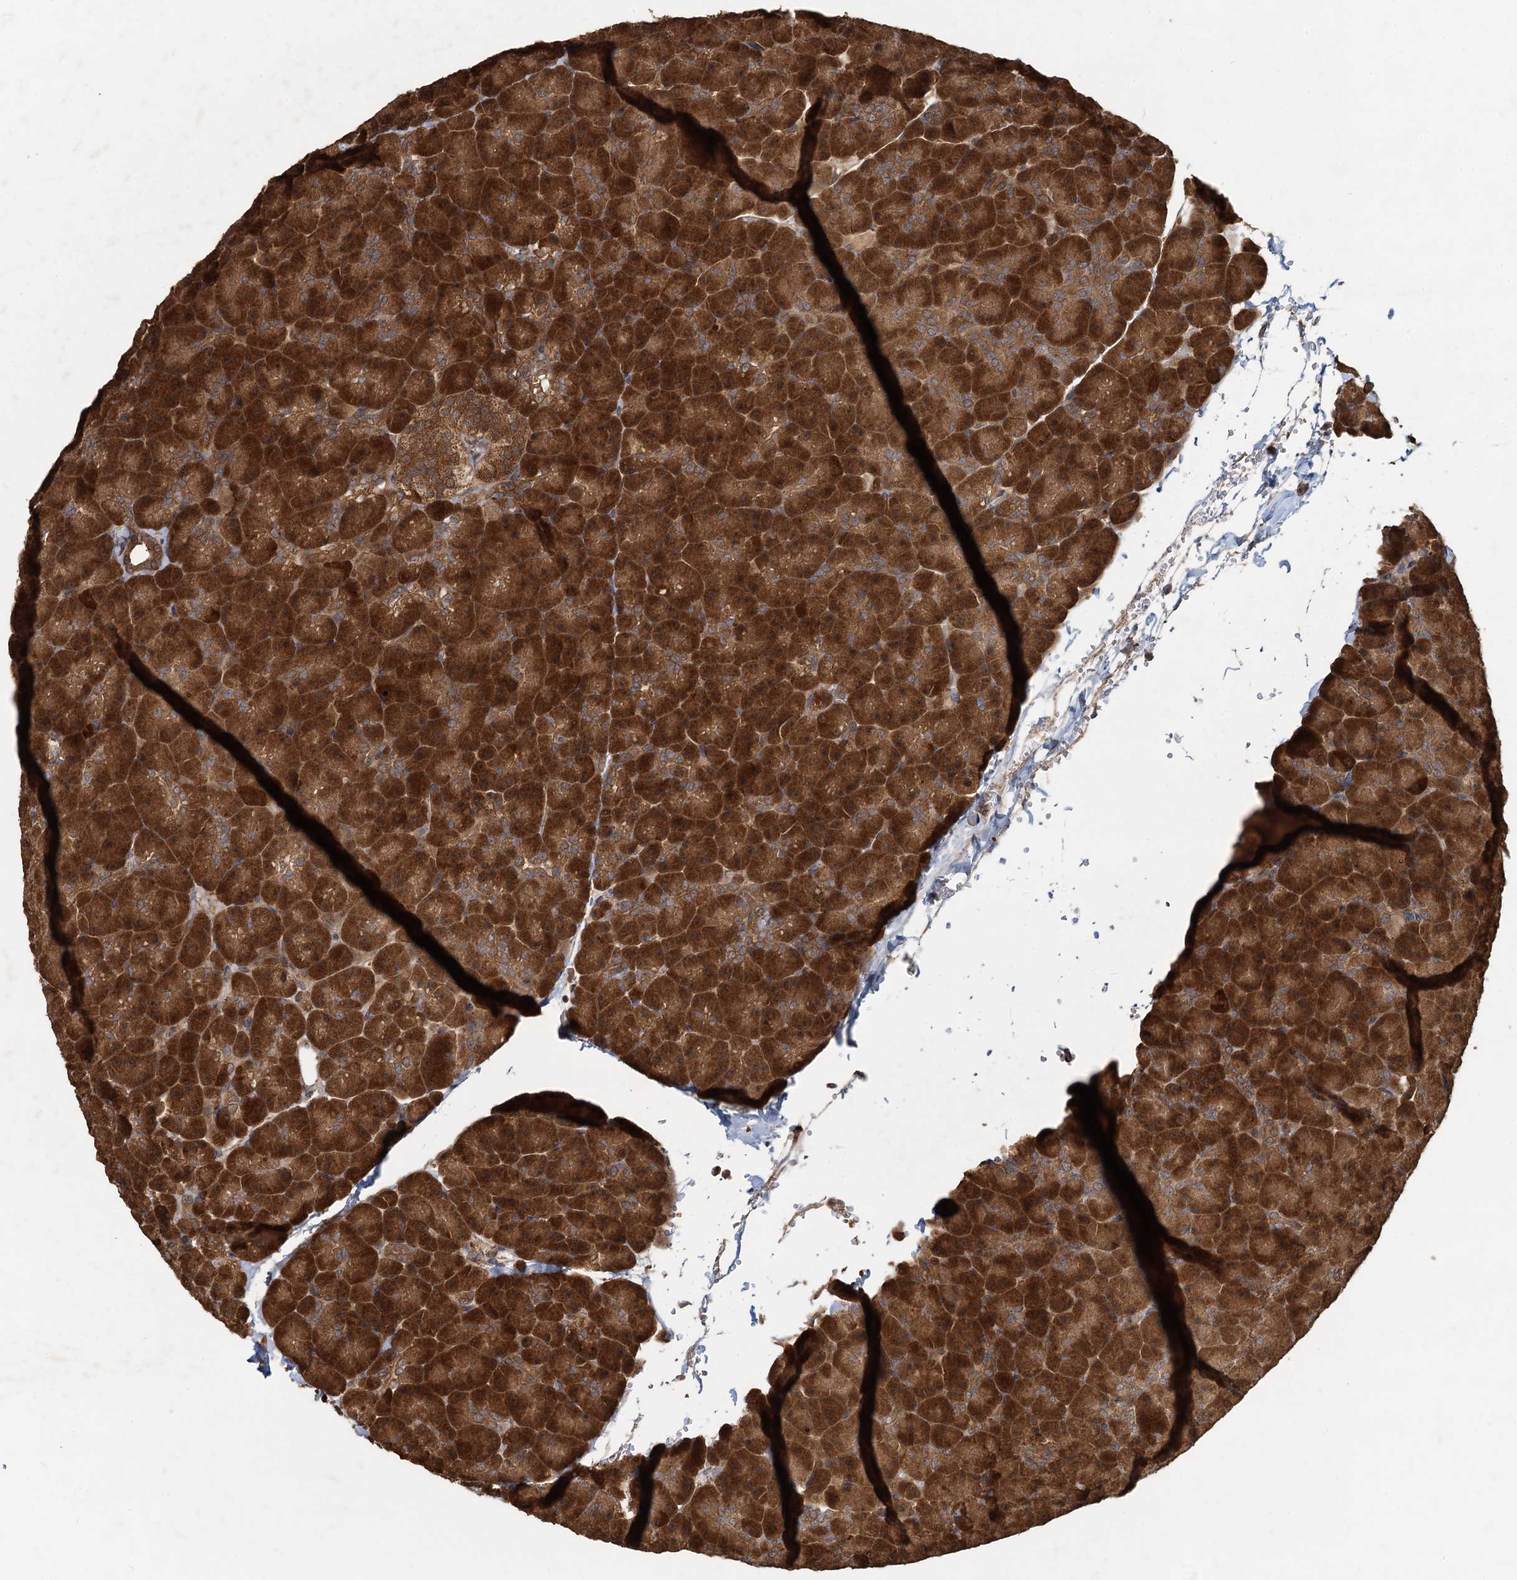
{"staining": {"intensity": "strong", "quantity": ">75%", "location": "cytoplasmic/membranous"}, "tissue": "pancreas", "cell_type": "Exocrine glandular cells", "image_type": "normal", "snomed": [{"axis": "morphology", "description": "Normal tissue, NOS"}, {"axis": "topography", "description": "Pancreas"}], "caption": "Immunohistochemistry (DAB (3,3'-diaminobenzidine)) staining of benign human pancreas exhibits strong cytoplasmic/membranous protein positivity in approximately >75% of exocrine glandular cells. (Stains: DAB (3,3'-diaminobenzidine) in brown, nuclei in blue, Microscopy: brightfield microscopy at high magnification).", "gene": "HYI", "patient": {"sex": "male", "age": 36}}